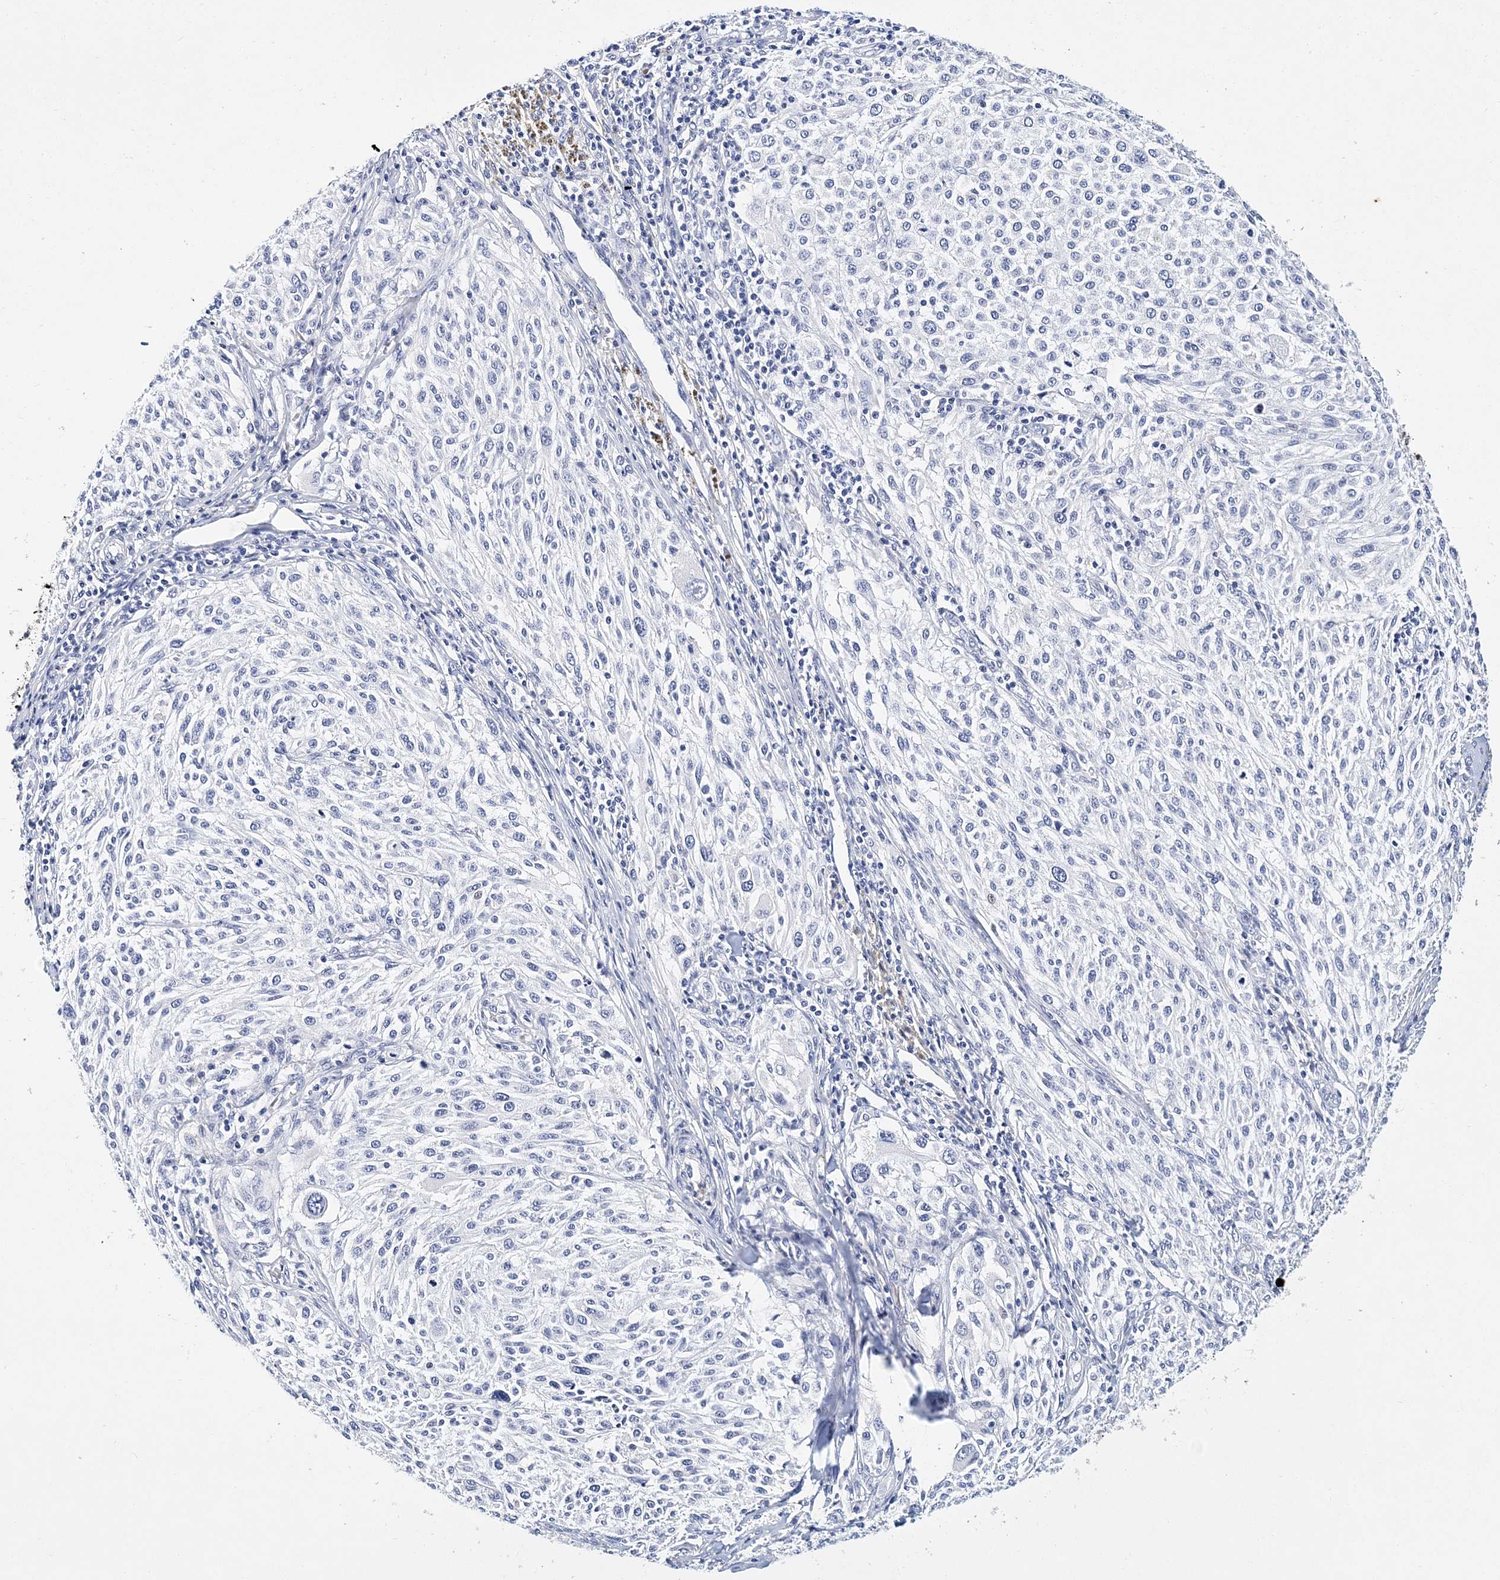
{"staining": {"intensity": "negative", "quantity": "none", "location": "none"}, "tissue": "melanoma", "cell_type": "Tumor cells", "image_type": "cancer", "snomed": [{"axis": "morphology", "description": "Malignant melanoma, NOS"}, {"axis": "topography", "description": "Skin of trunk"}], "caption": "The photomicrograph shows no staining of tumor cells in melanoma.", "gene": "ITGA2B", "patient": {"sex": "male", "age": 71}}